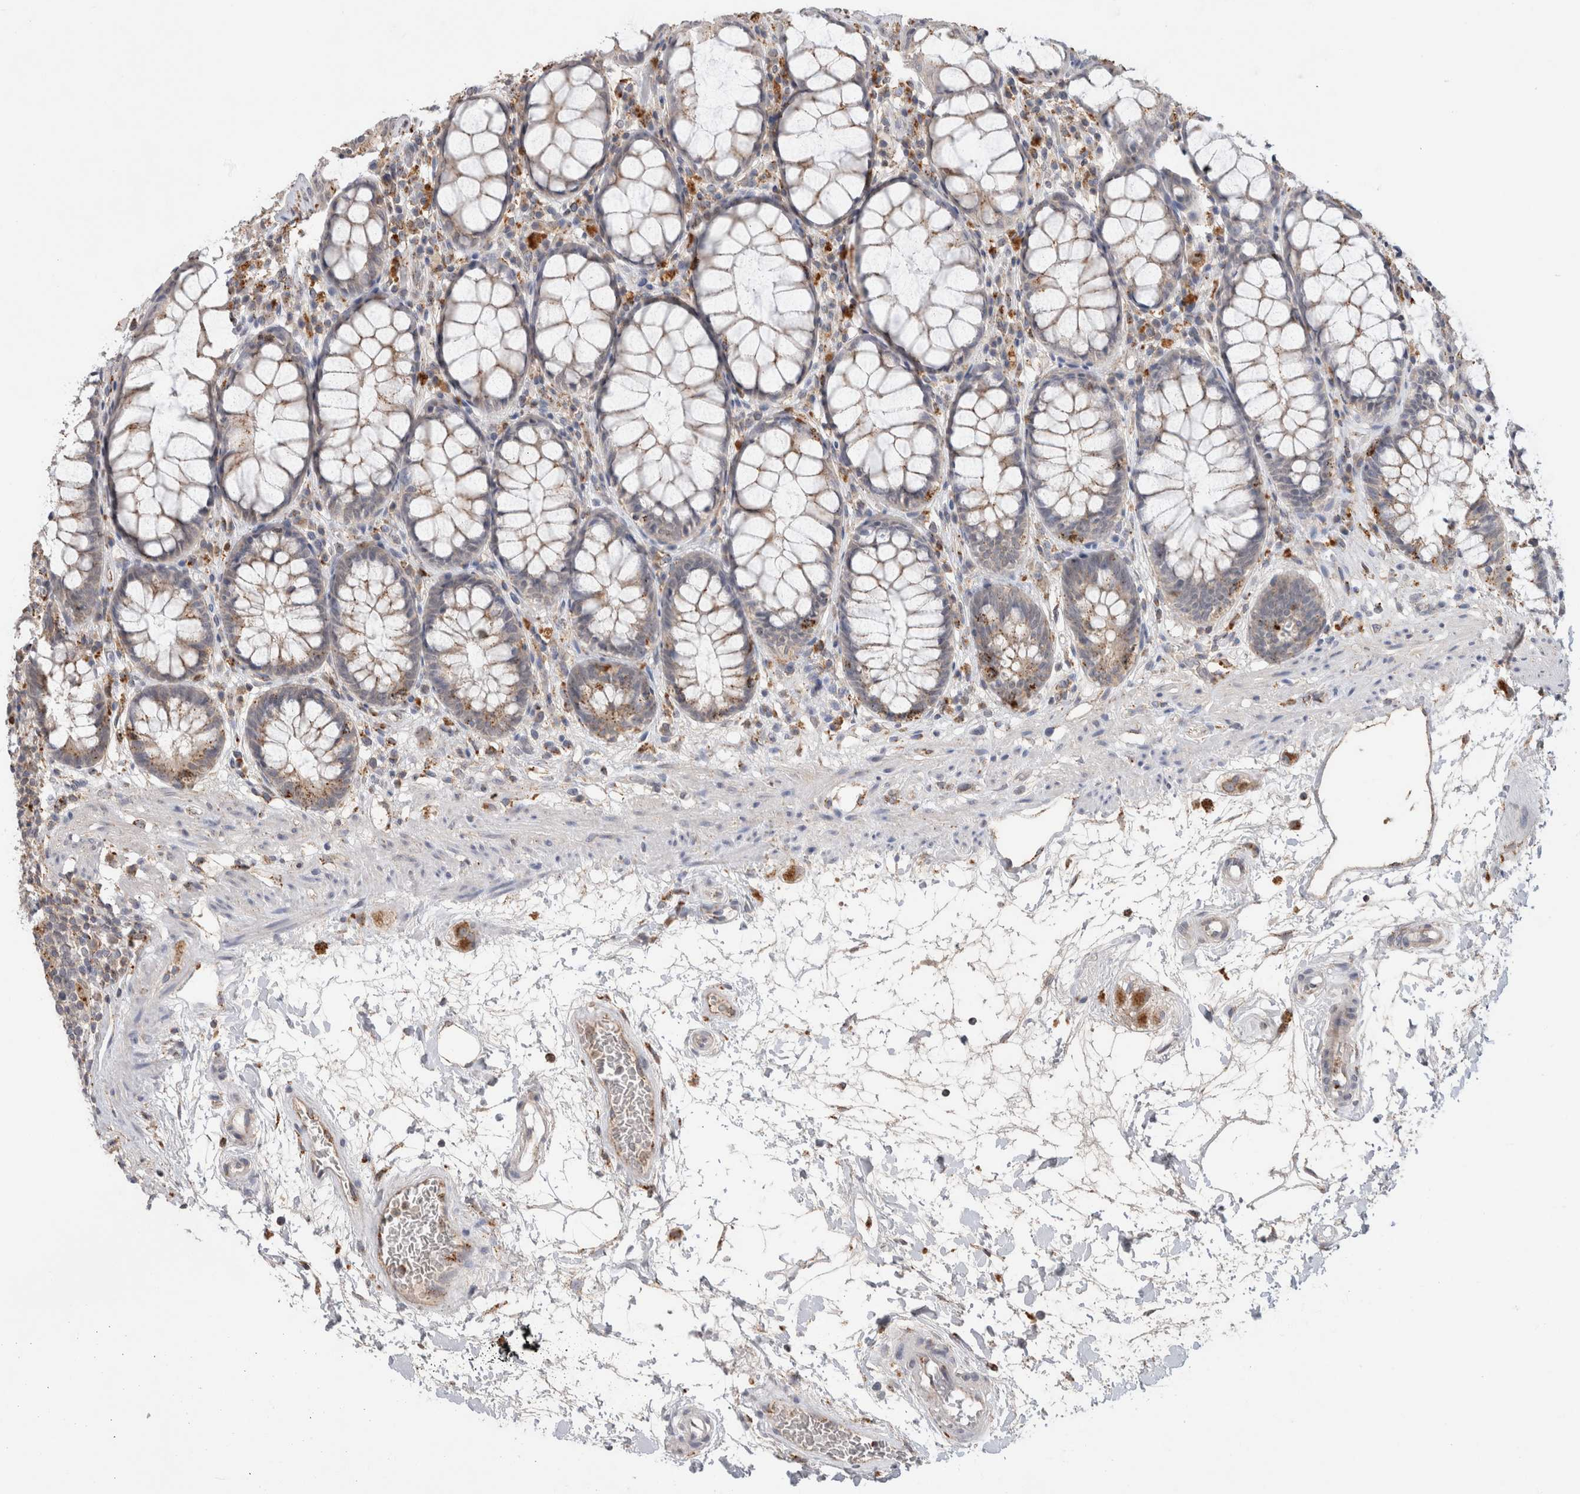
{"staining": {"intensity": "moderate", "quantity": "<25%", "location": "cytoplasmic/membranous"}, "tissue": "rectum", "cell_type": "Glandular cells", "image_type": "normal", "snomed": [{"axis": "morphology", "description": "Normal tissue, NOS"}, {"axis": "topography", "description": "Rectum"}], "caption": "Immunohistochemistry (IHC) (DAB (3,3'-diaminobenzidine)) staining of unremarkable human rectum demonstrates moderate cytoplasmic/membranous protein expression in approximately <25% of glandular cells. The staining was performed using DAB to visualize the protein expression in brown, while the nuclei were stained in blue with hematoxylin (Magnification: 20x).", "gene": "GNS", "patient": {"sex": "male", "age": 64}}